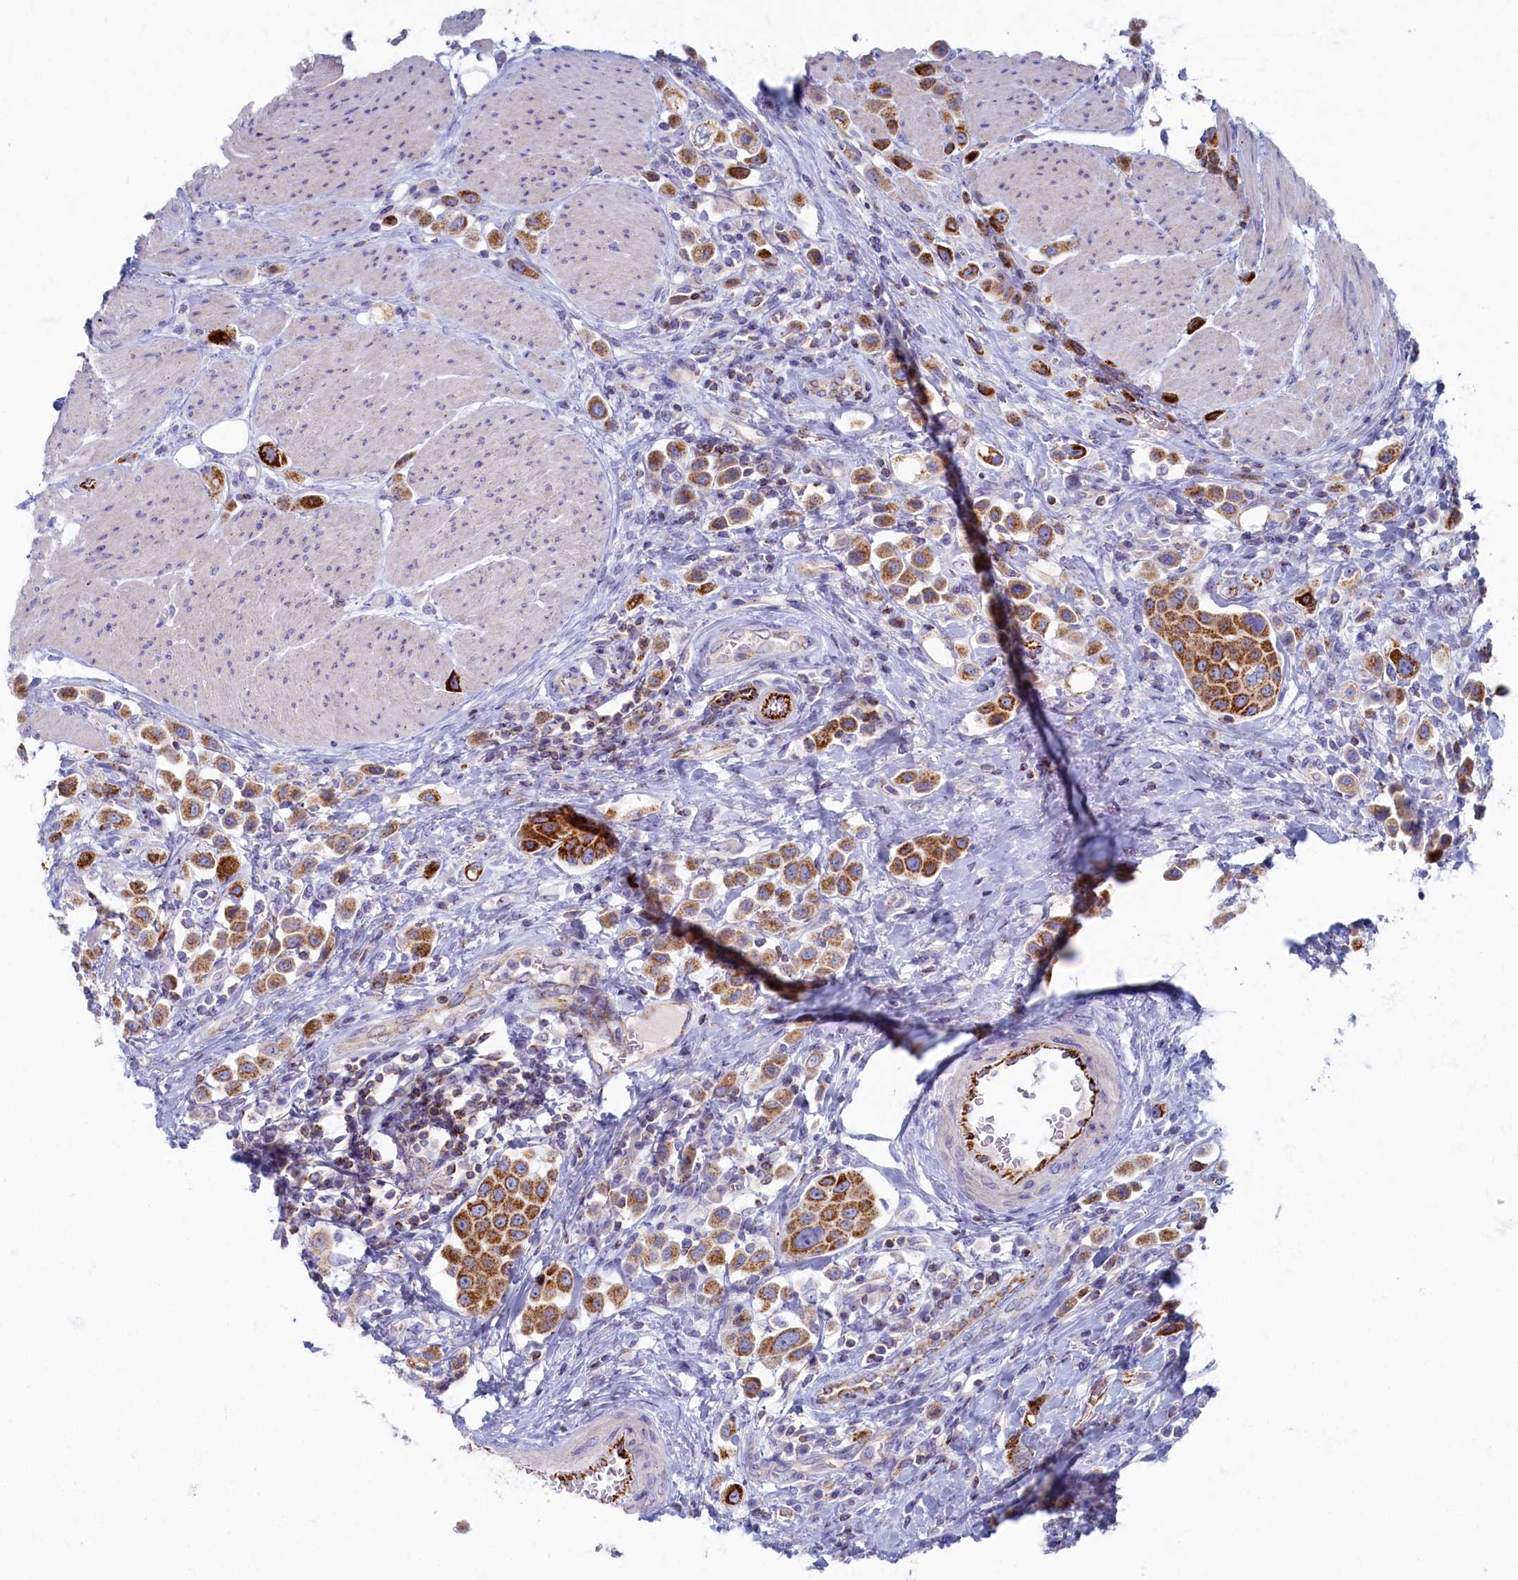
{"staining": {"intensity": "moderate", "quantity": ">75%", "location": "cytoplasmic/membranous"}, "tissue": "urothelial cancer", "cell_type": "Tumor cells", "image_type": "cancer", "snomed": [{"axis": "morphology", "description": "Urothelial carcinoma, High grade"}, {"axis": "topography", "description": "Urinary bladder"}], "caption": "Moderate cytoplasmic/membranous staining is seen in approximately >75% of tumor cells in urothelial cancer.", "gene": "OCIAD2", "patient": {"sex": "male", "age": 50}}